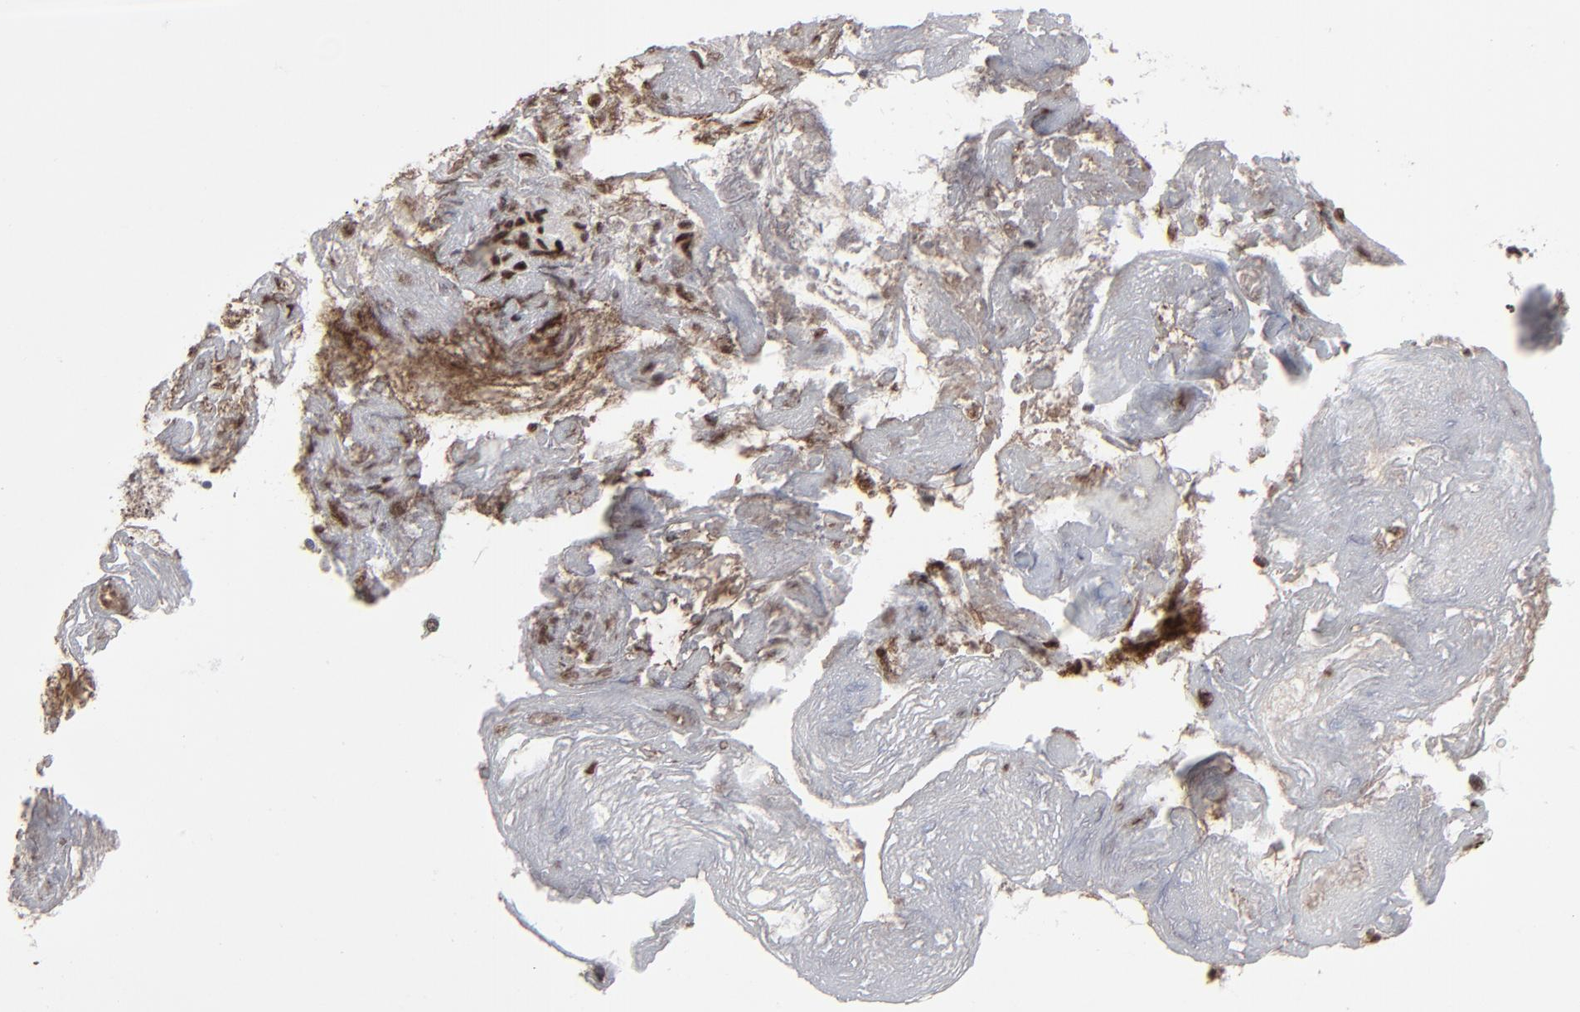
{"staining": {"intensity": "moderate", "quantity": "25%-75%", "location": "nuclear"}, "tissue": "ovarian cancer", "cell_type": "Tumor cells", "image_type": "cancer", "snomed": [{"axis": "morphology", "description": "Carcinoma, endometroid"}, {"axis": "topography", "description": "Ovary"}], "caption": "This photomicrograph shows ovarian cancer (endometroid carcinoma) stained with immunohistochemistry (IHC) to label a protein in brown. The nuclear of tumor cells show moderate positivity for the protein. Nuclei are counter-stained blue.", "gene": "BAZ1A", "patient": {"sex": "female", "age": 42}}